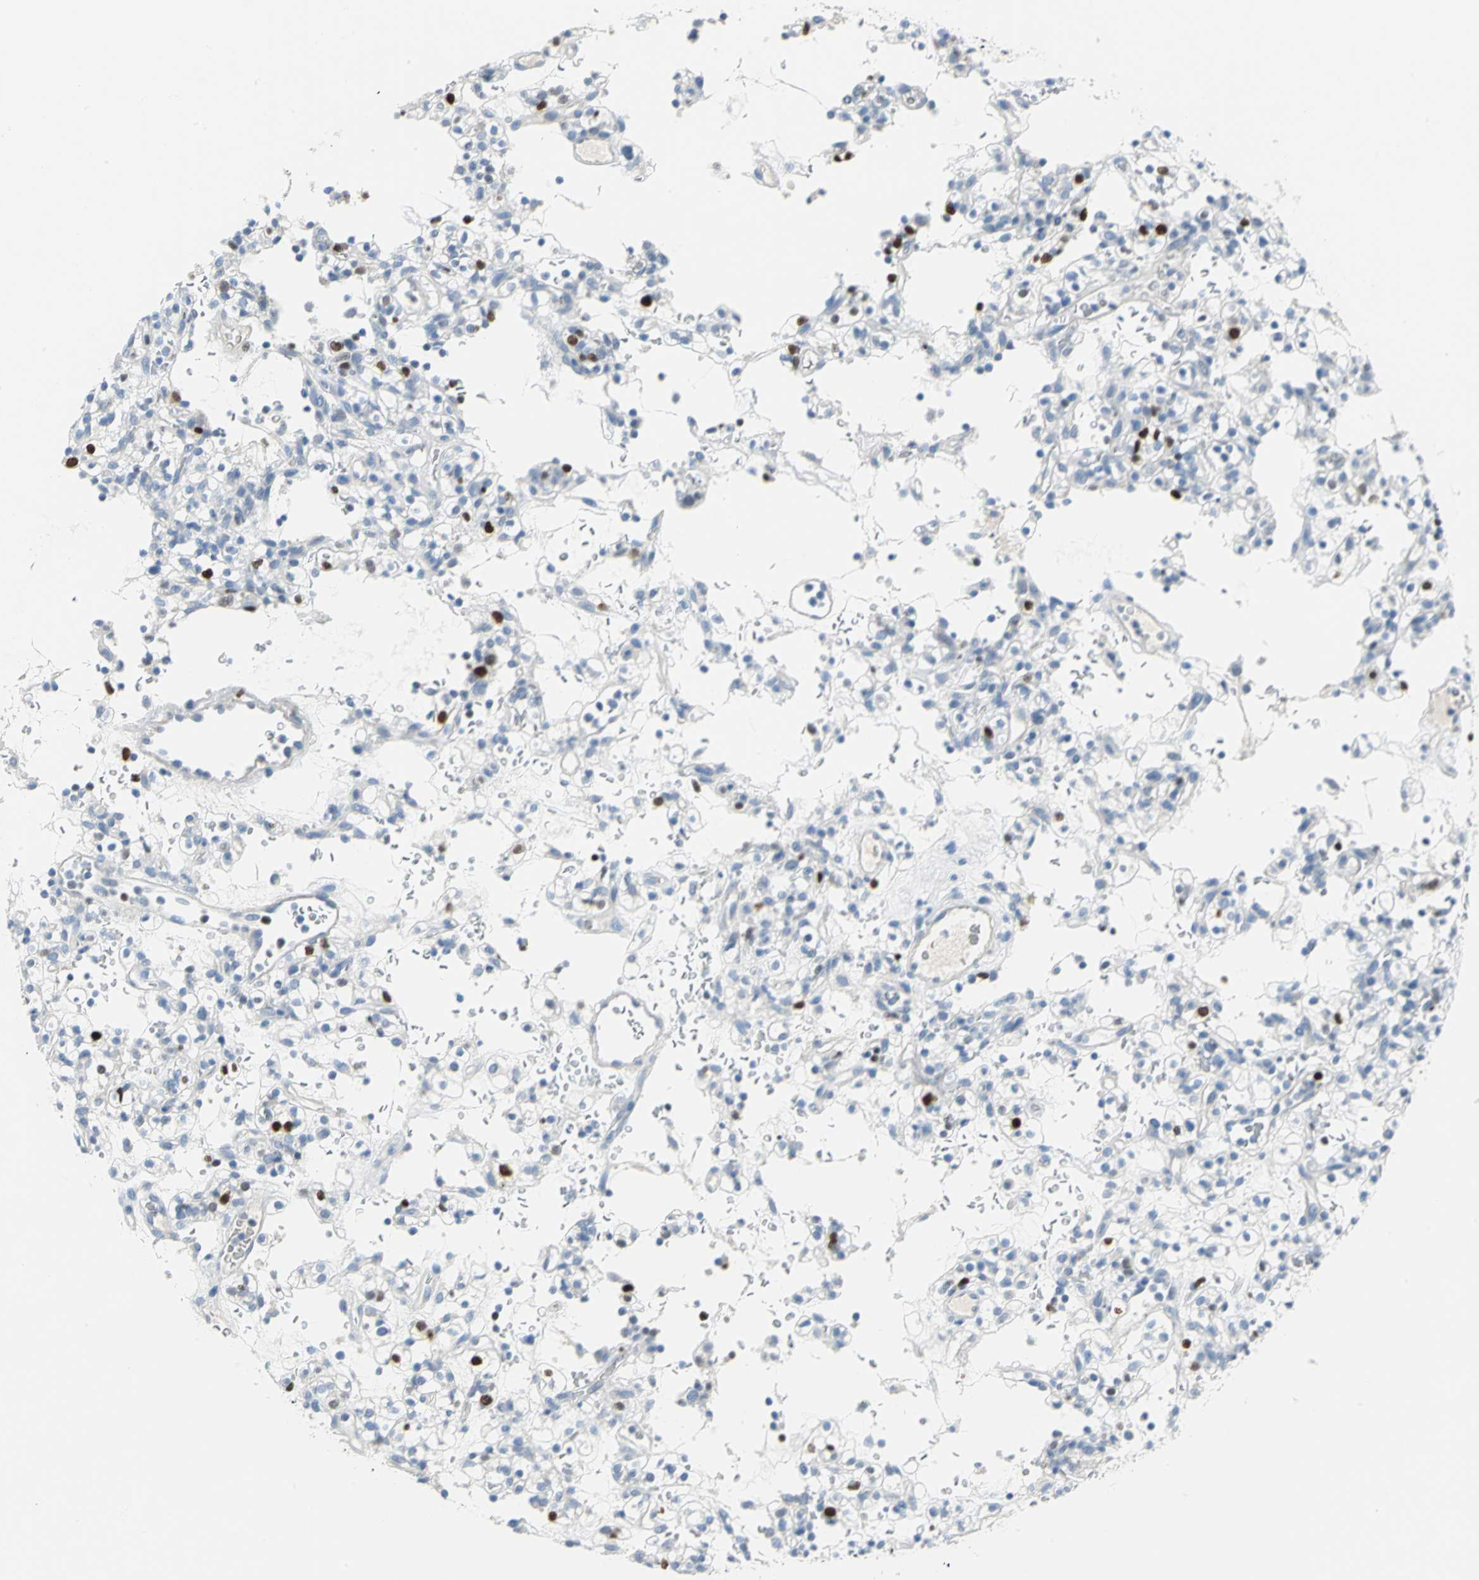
{"staining": {"intensity": "strong", "quantity": "<25%", "location": "nuclear"}, "tissue": "renal cancer", "cell_type": "Tumor cells", "image_type": "cancer", "snomed": [{"axis": "morphology", "description": "Normal tissue, NOS"}, {"axis": "morphology", "description": "Adenocarcinoma, NOS"}, {"axis": "topography", "description": "Kidney"}], "caption": "Tumor cells reveal medium levels of strong nuclear staining in approximately <25% of cells in renal cancer.", "gene": "MCM4", "patient": {"sex": "female", "age": 72}}